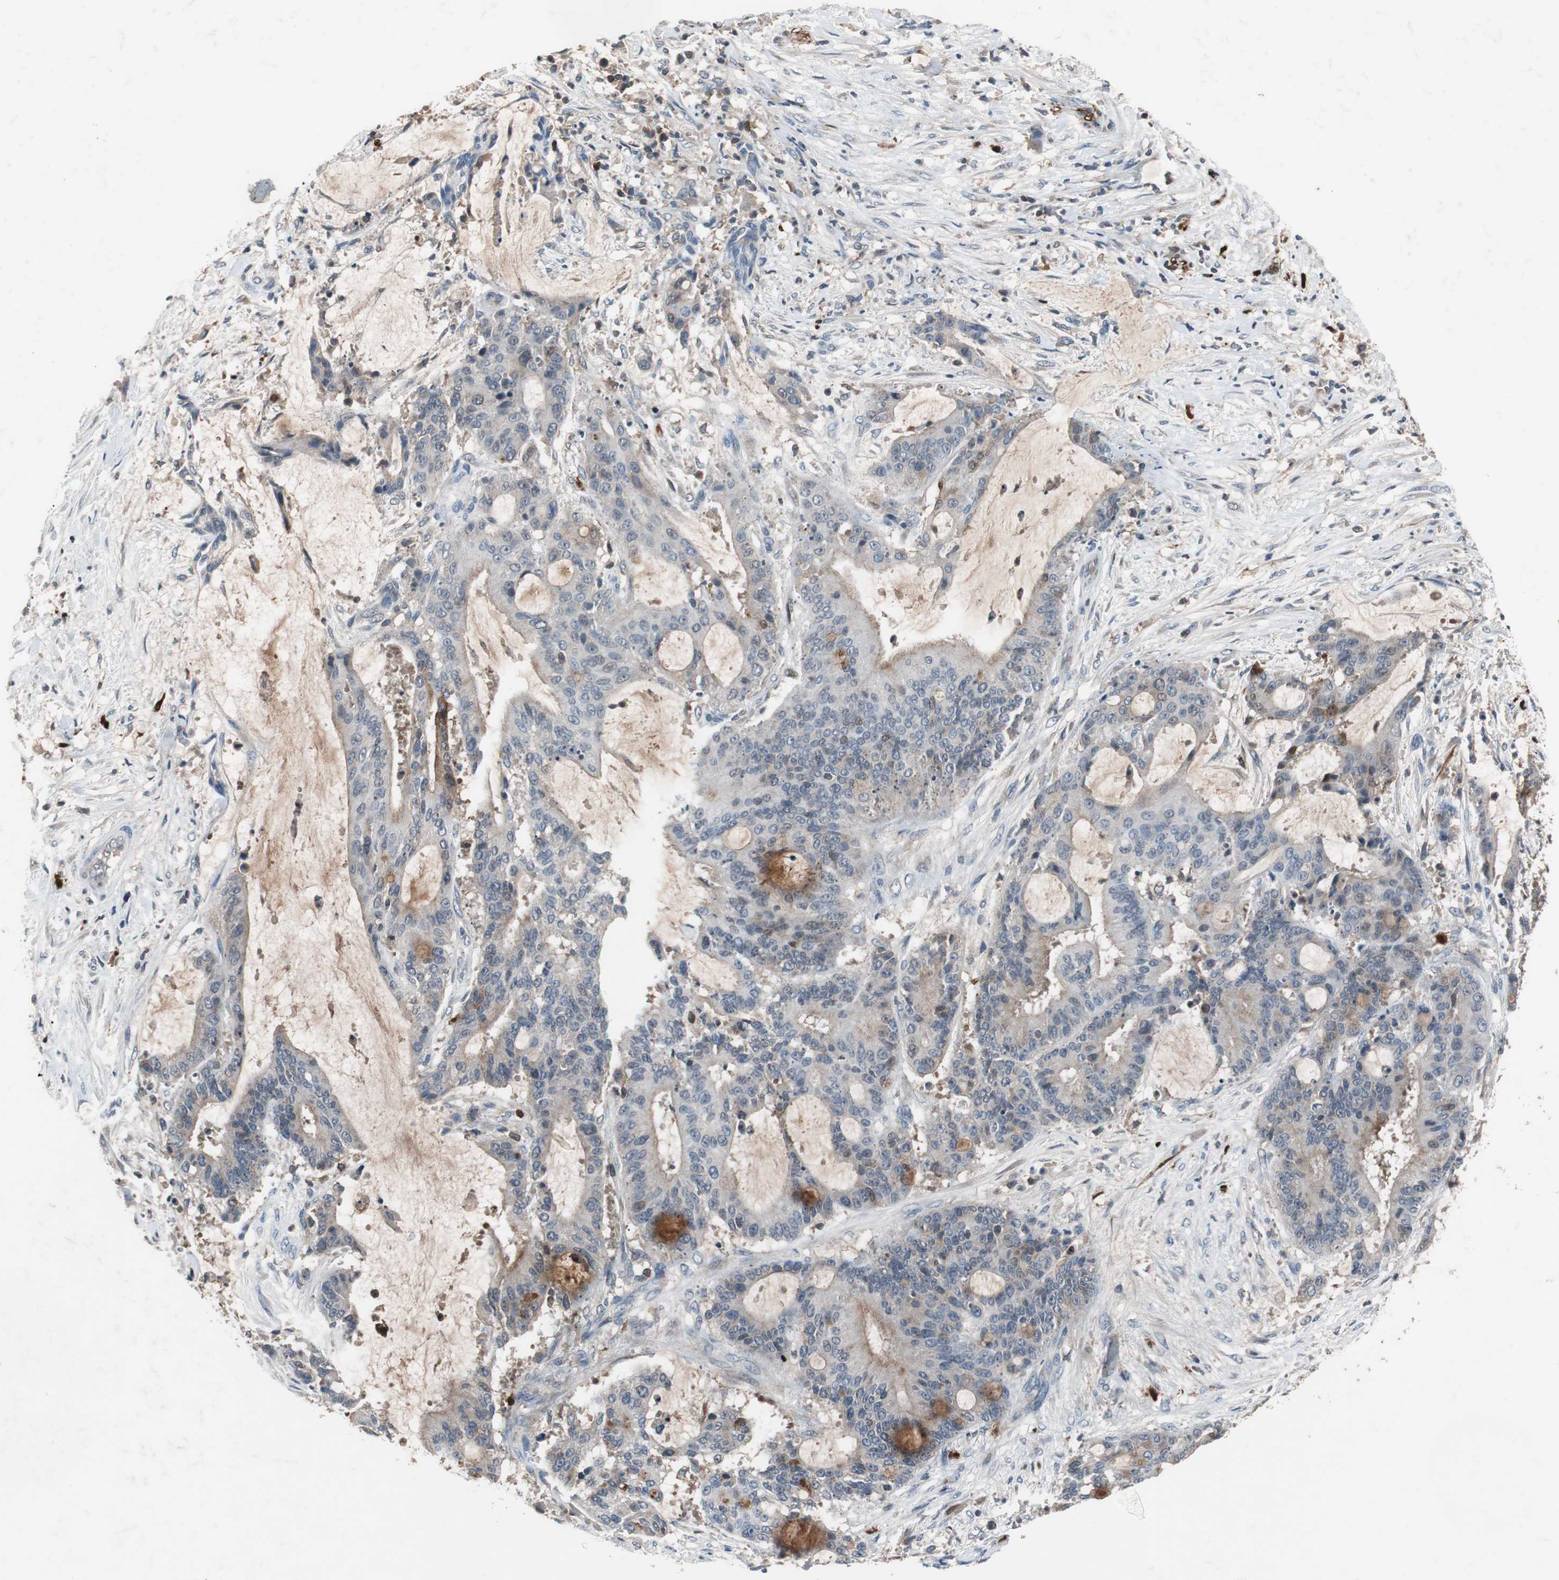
{"staining": {"intensity": "weak", "quantity": "<25%", "location": "cytoplasmic/membranous"}, "tissue": "liver cancer", "cell_type": "Tumor cells", "image_type": "cancer", "snomed": [{"axis": "morphology", "description": "Cholangiocarcinoma"}, {"axis": "topography", "description": "Liver"}], "caption": "The photomicrograph shows no significant staining in tumor cells of cholangiocarcinoma (liver). (Stains: DAB IHC with hematoxylin counter stain, Microscopy: brightfield microscopy at high magnification).", "gene": "CALB2", "patient": {"sex": "female", "age": 73}}